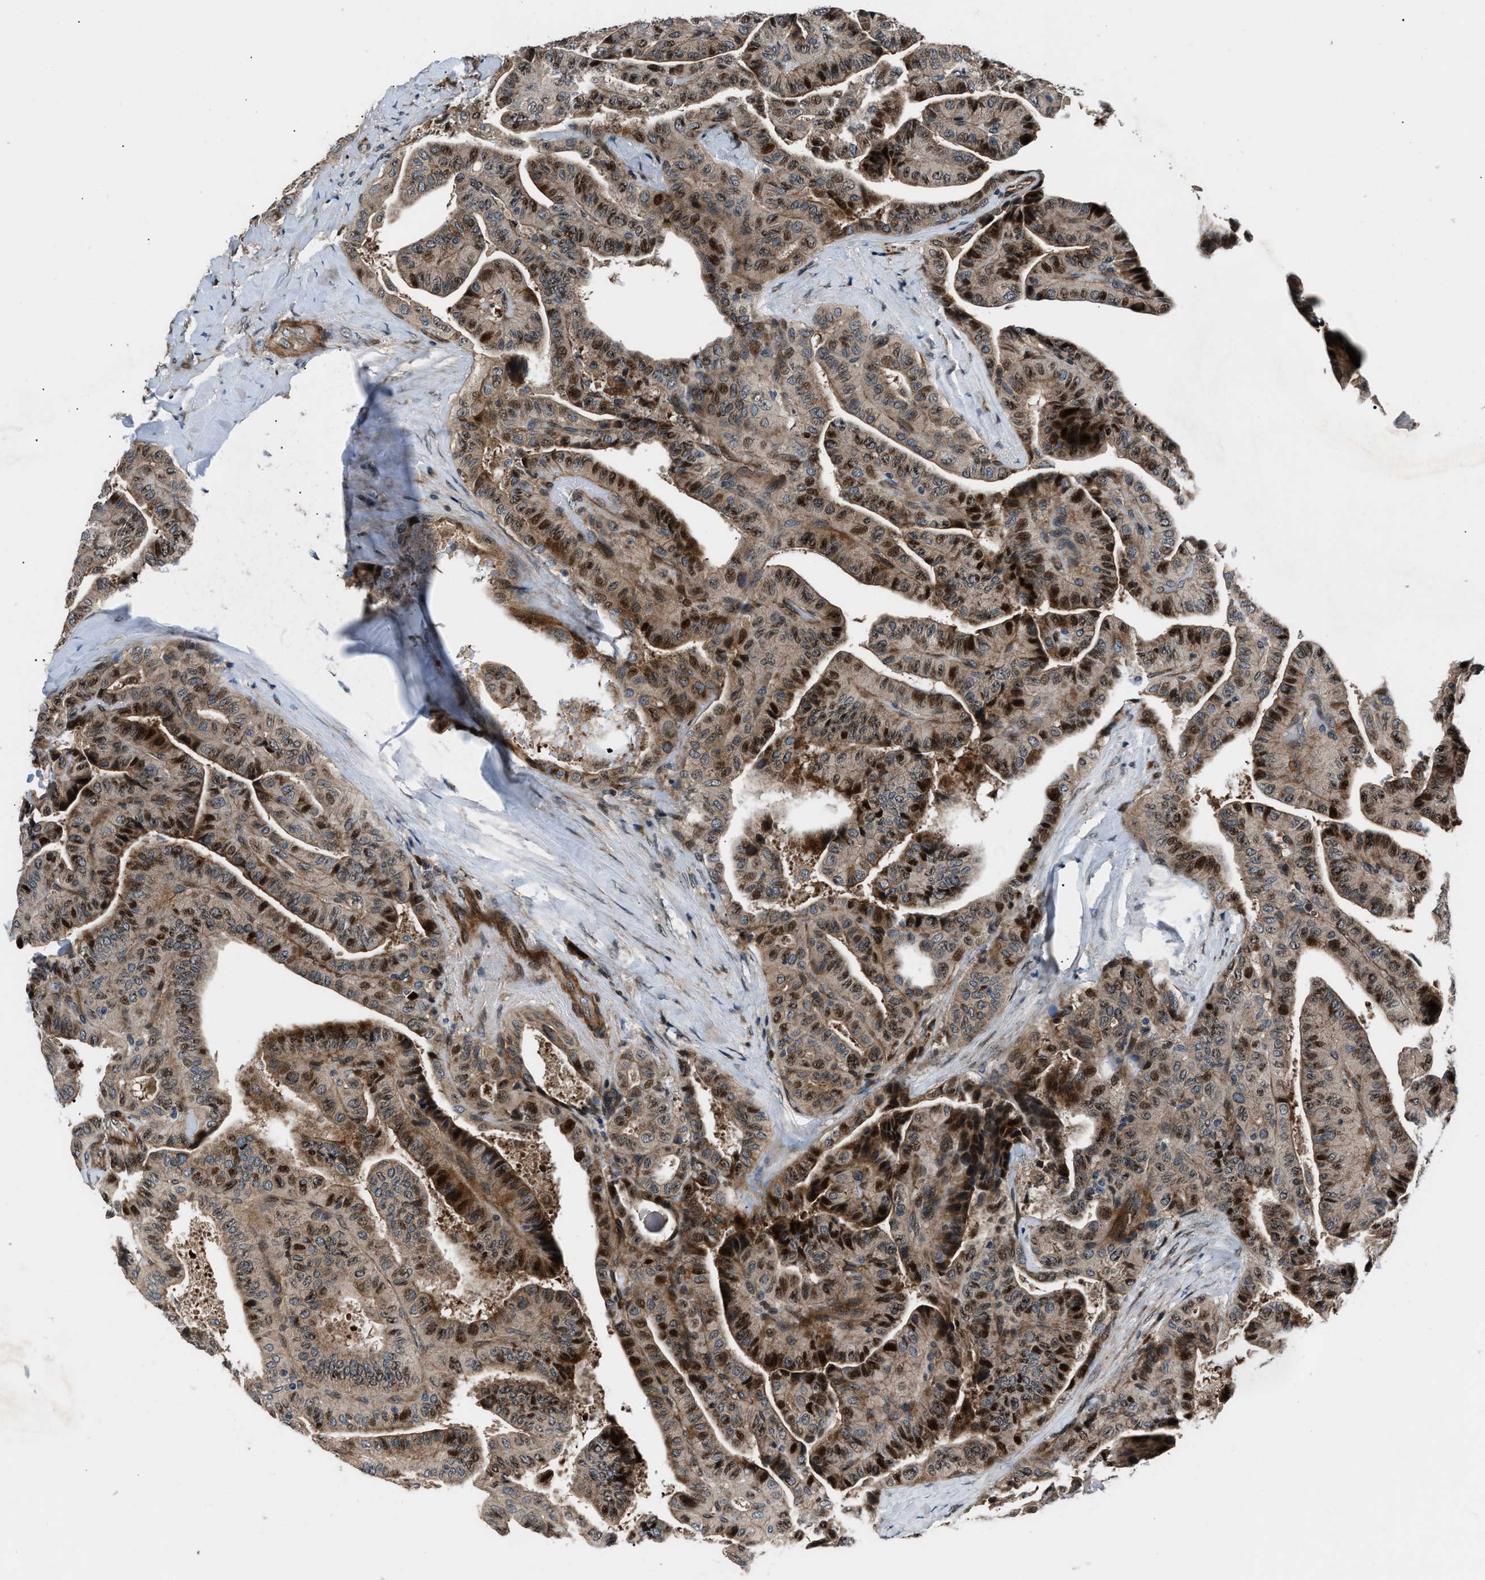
{"staining": {"intensity": "moderate", "quantity": ">75%", "location": "cytoplasmic/membranous,nuclear"}, "tissue": "thyroid cancer", "cell_type": "Tumor cells", "image_type": "cancer", "snomed": [{"axis": "morphology", "description": "Papillary adenocarcinoma, NOS"}, {"axis": "topography", "description": "Thyroid gland"}], "caption": "Thyroid papillary adenocarcinoma tissue exhibits moderate cytoplasmic/membranous and nuclear staining in approximately >75% of tumor cells", "gene": "DYNC2I1", "patient": {"sex": "male", "age": 77}}